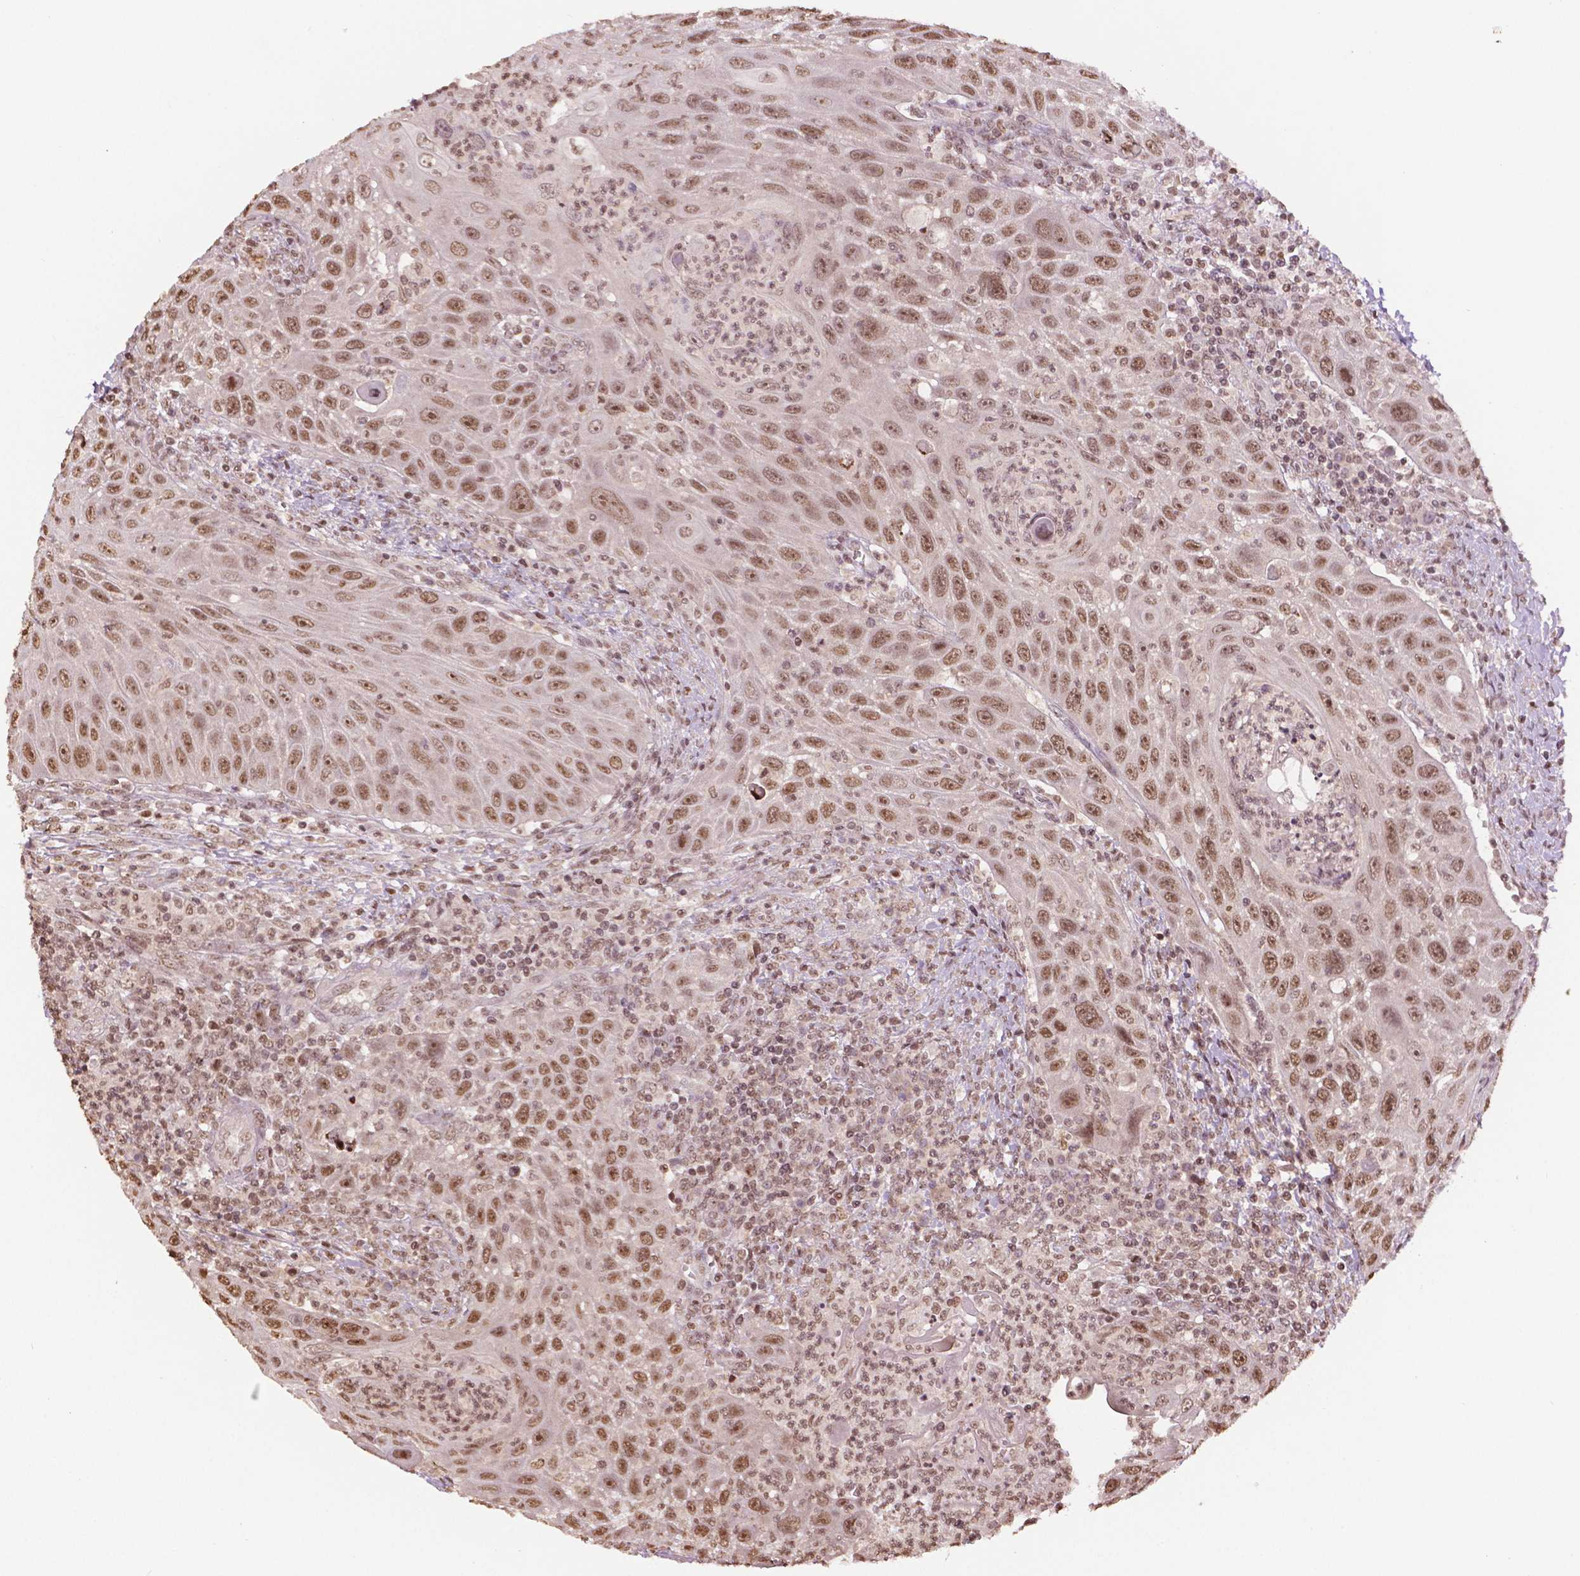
{"staining": {"intensity": "moderate", "quantity": ">75%", "location": "nuclear"}, "tissue": "head and neck cancer", "cell_type": "Tumor cells", "image_type": "cancer", "snomed": [{"axis": "morphology", "description": "Squamous cell carcinoma, NOS"}, {"axis": "topography", "description": "Head-Neck"}], "caption": "Approximately >75% of tumor cells in human head and neck squamous cell carcinoma reveal moderate nuclear protein positivity as visualized by brown immunohistochemical staining.", "gene": "DEK", "patient": {"sex": "male", "age": 69}}